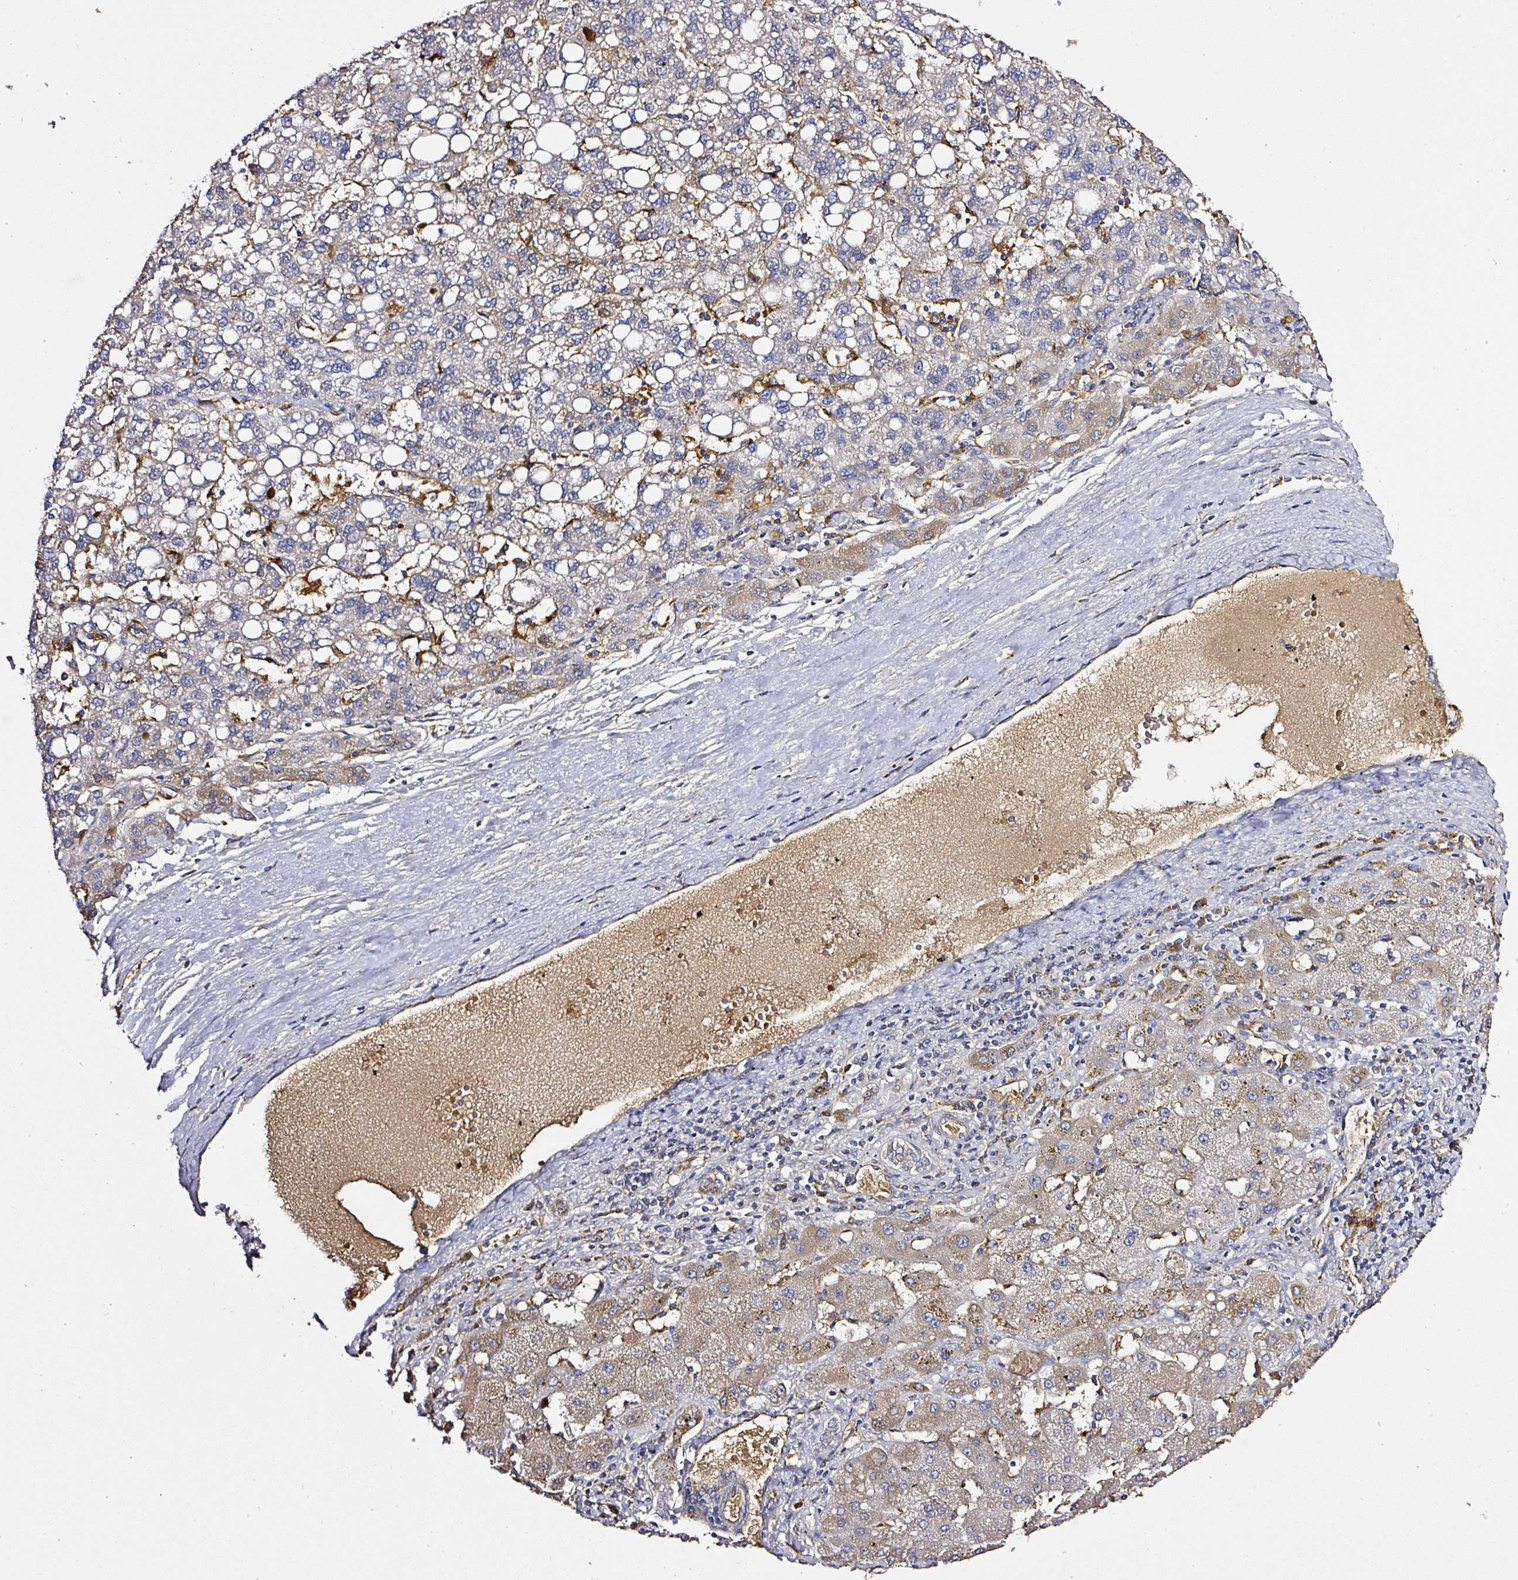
{"staining": {"intensity": "weak", "quantity": "25%-75%", "location": "cytoplasmic/membranous"}, "tissue": "liver cancer", "cell_type": "Tumor cells", "image_type": "cancer", "snomed": [{"axis": "morphology", "description": "Carcinoma, Hepatocellular, NOS"}, {"axis": "topography", "description": "Liver"}], "caption": "Liver hepatocellular carcinoma stained with a brown dye reveals weak cytoplasmic/membranous positive expression in approximately 25%-75% of tumor cells.", "gene": "ZNF513", "patient": {"sex": "female", "age": 82}}